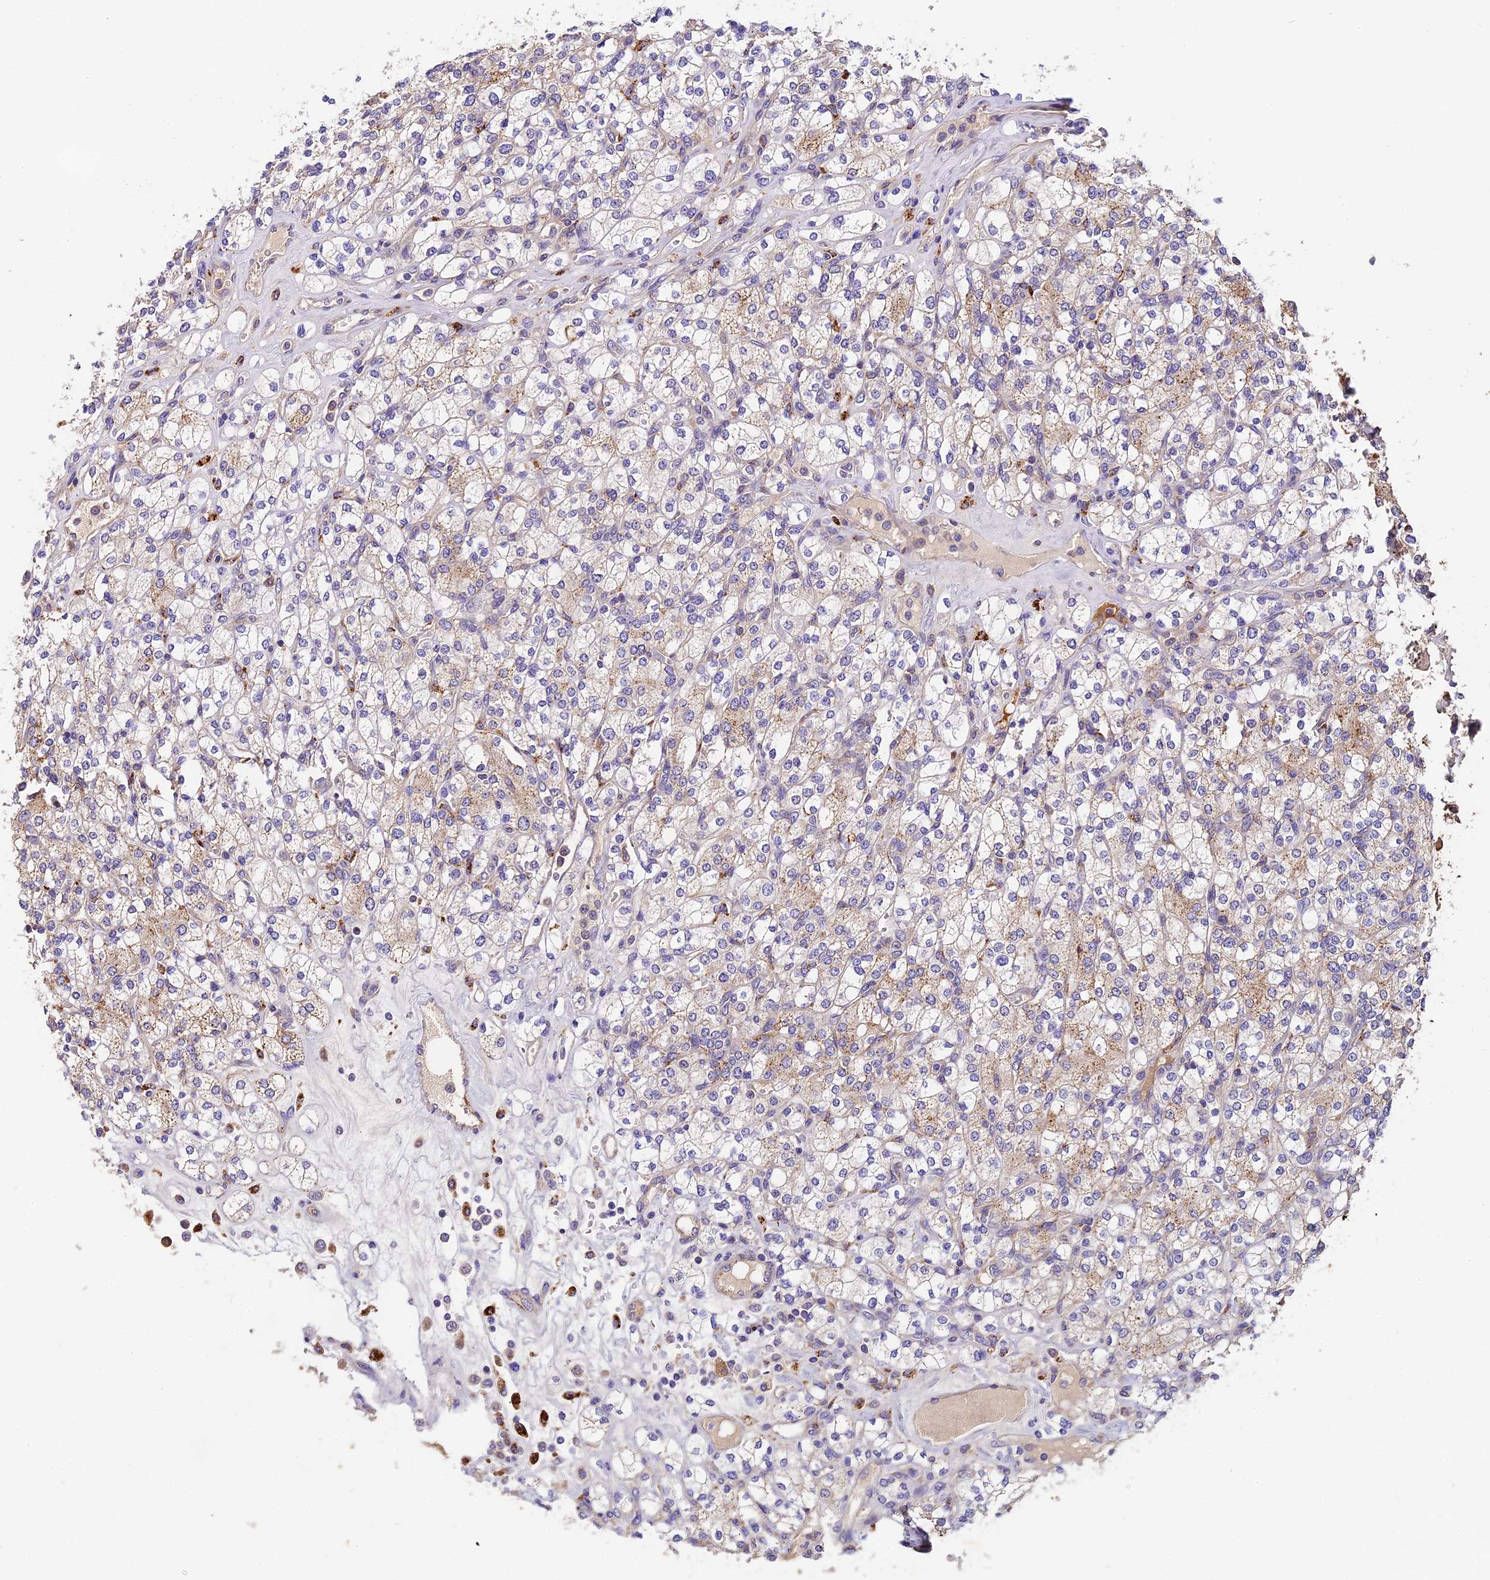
{"staining": {"intensity": "moderate", "quantity": "<25%", "location": "cytoplasmic/membranous"}, "tissue": "renal cancer", "cell_type": "Tumor cells", "image_type": "cancer", "snomed": [{"axis": "morphology", "description": "Adenocarcinoma, NOS"}, {"axis": "topography", "description": "Kidney"}], "caption": "Renal adenocarcinoma tissue reveals moderate cytoplasmic/membranous positivity in approximately <25% of tumor cells, visualized by immunohistochemistry. The protein is shown in brown color, while the nuclei are stained blue.", "gene": "COPE", "patient": {"sex": "male", "age": 77}}